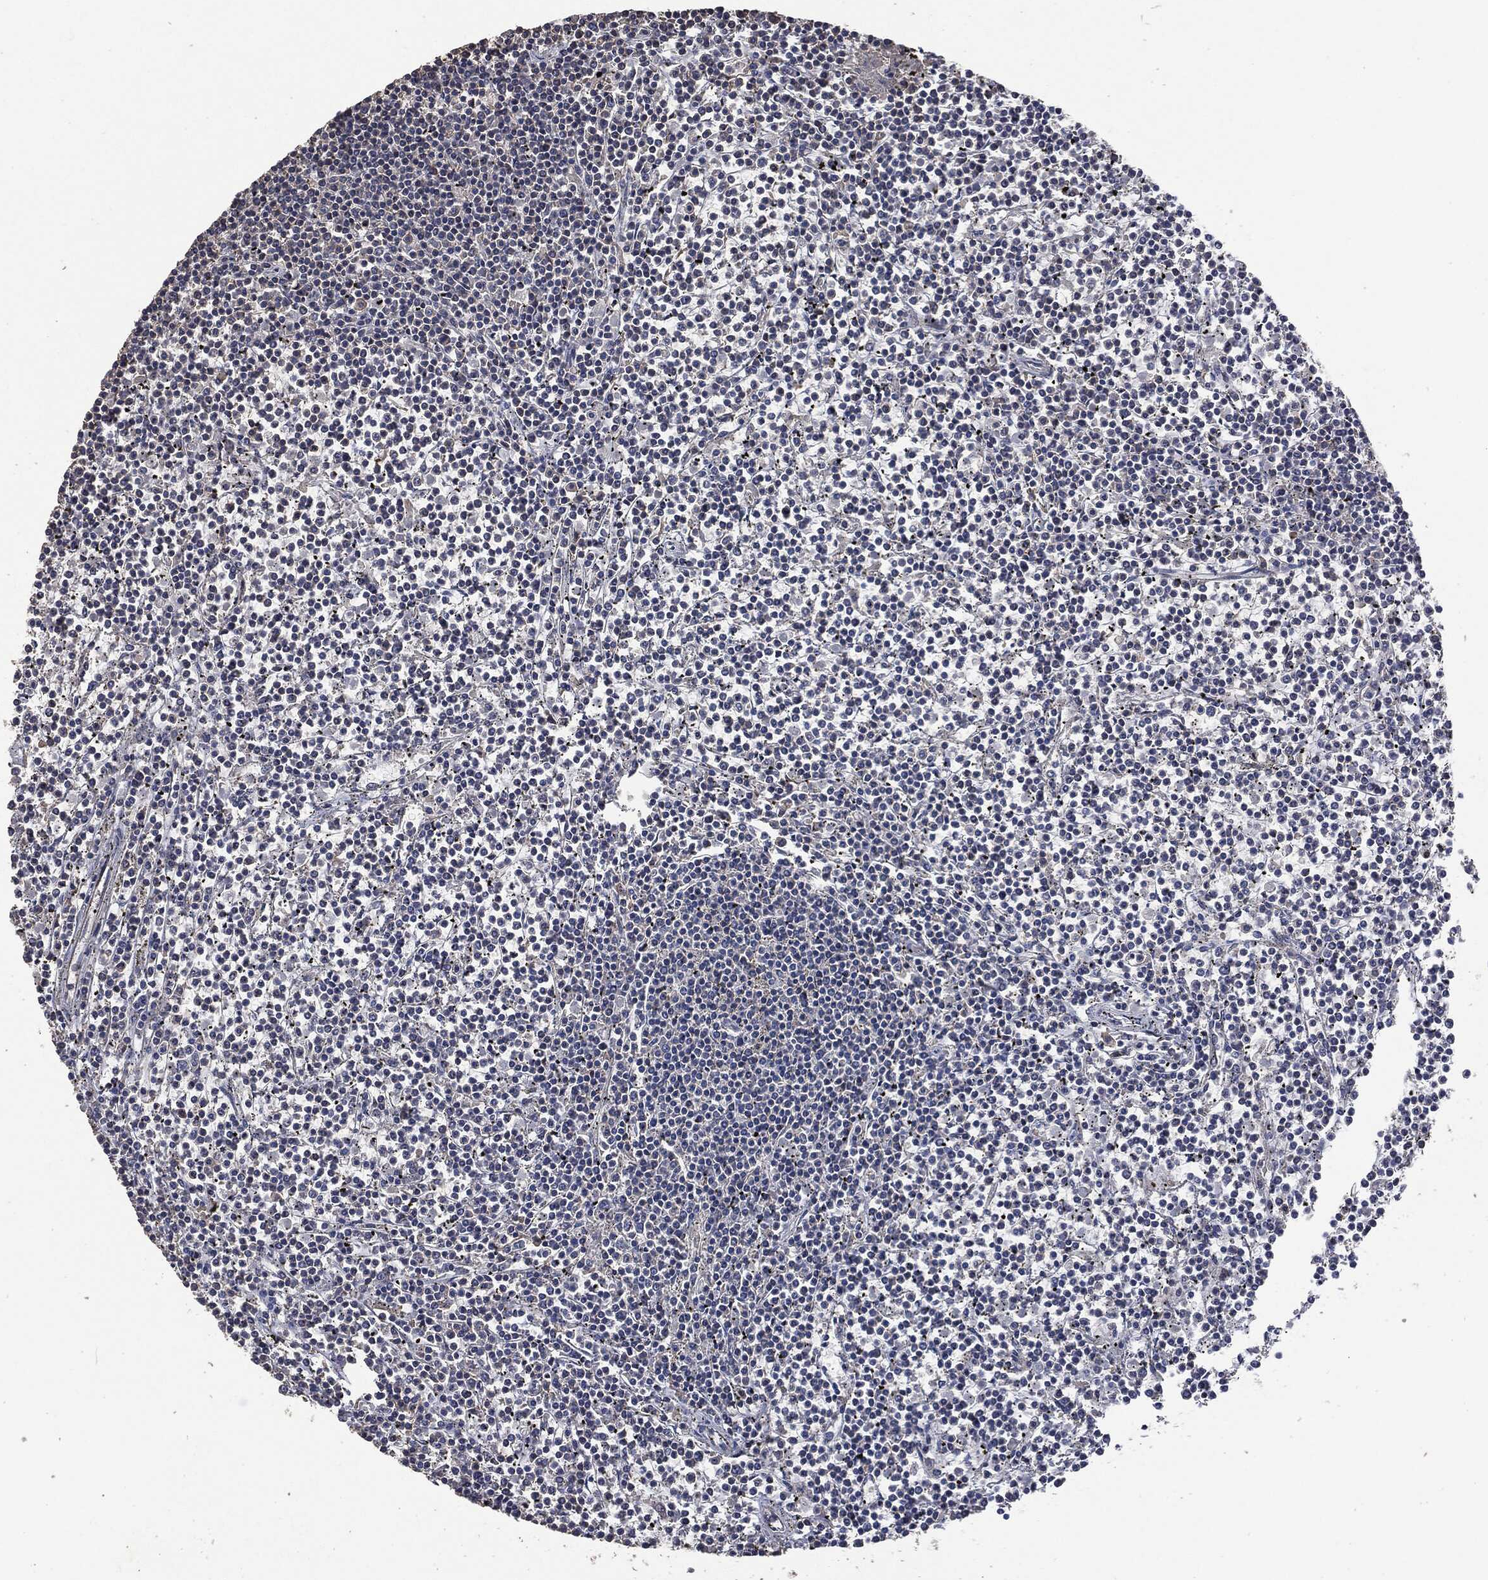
{"staining": {"intensity": "negative", "quantity": "none", "location": "none"}, "tissue": "lymphoma", "cell_type": "Tumor cells", "image_type": "cancer", "snomed": [{"axis": "morphology", "description": "Malignant lymphoma, non-Hodgkin's type, Low grade"}, {"axis": "topography", "description": "Spleen"}], "caption": "Micrograph shows no significant protein positivity in tumor cells of low-grade malignant lymphoma, non-Hodgkin's type.", "gene": "MSLN", "patient": {"sex": "female", "age": 19}}